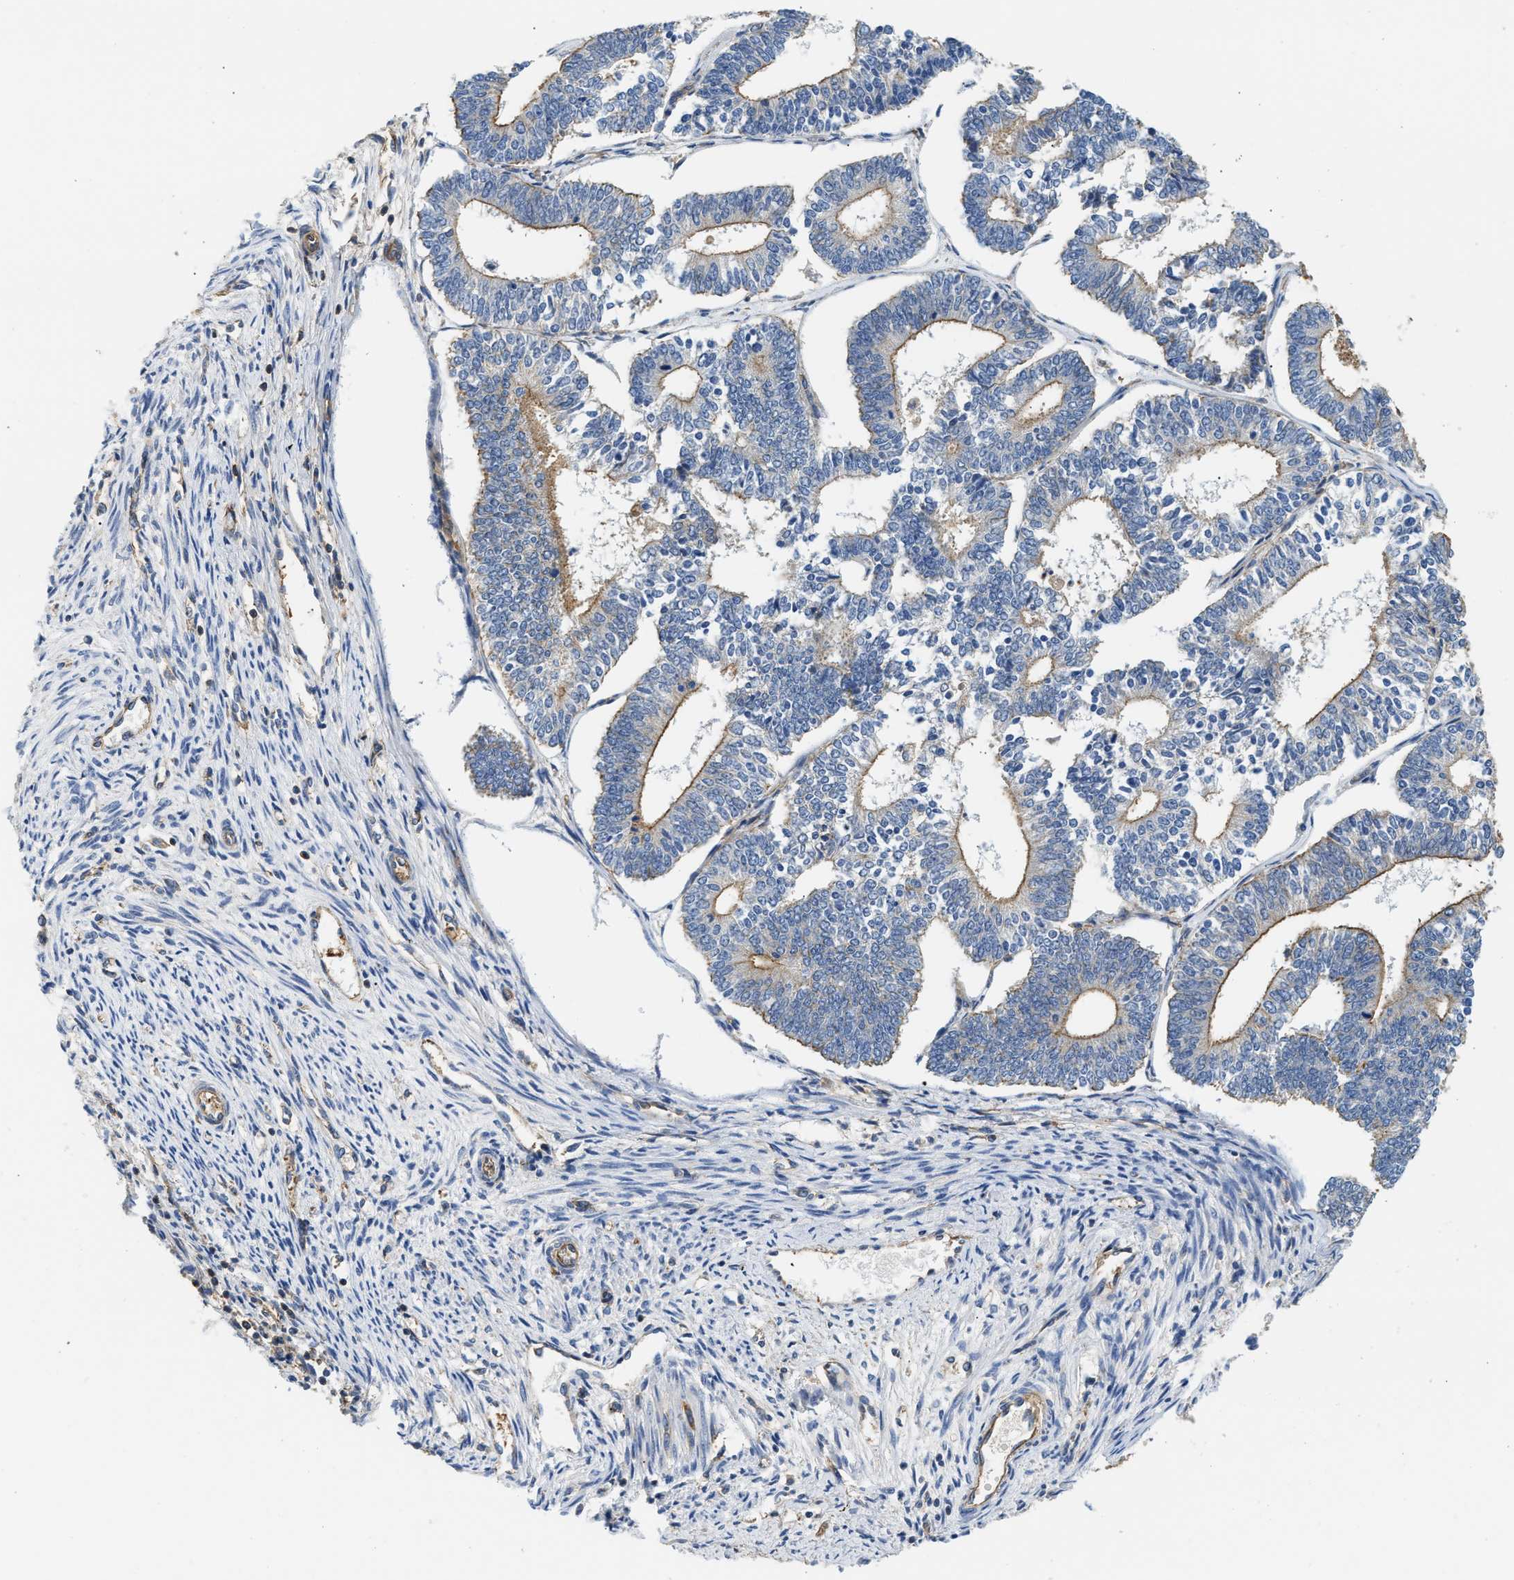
{"staining": {"intensity": "weak", "quantity": "25%-75%", "location": "cytoplasmic/membranous"}, "tissue": "endometrial cancer", "cell_type": "Tumor cells", "image_type": "cancer", "snomed": [{"axis": "morphology", "description": "Adenocarcinoma, NOS"}, {"axis": "topography", "description": "Endometrium"}], "caption": "Endometrial cancer (adenocarcinoma) stained for a protein (brown) exhibits weak cytoplasmic/membranous positive expression in about 25%-75% of tumor cells.", "gene": "SAMD9L", "patient": {"sex": "female", "age": 70}}